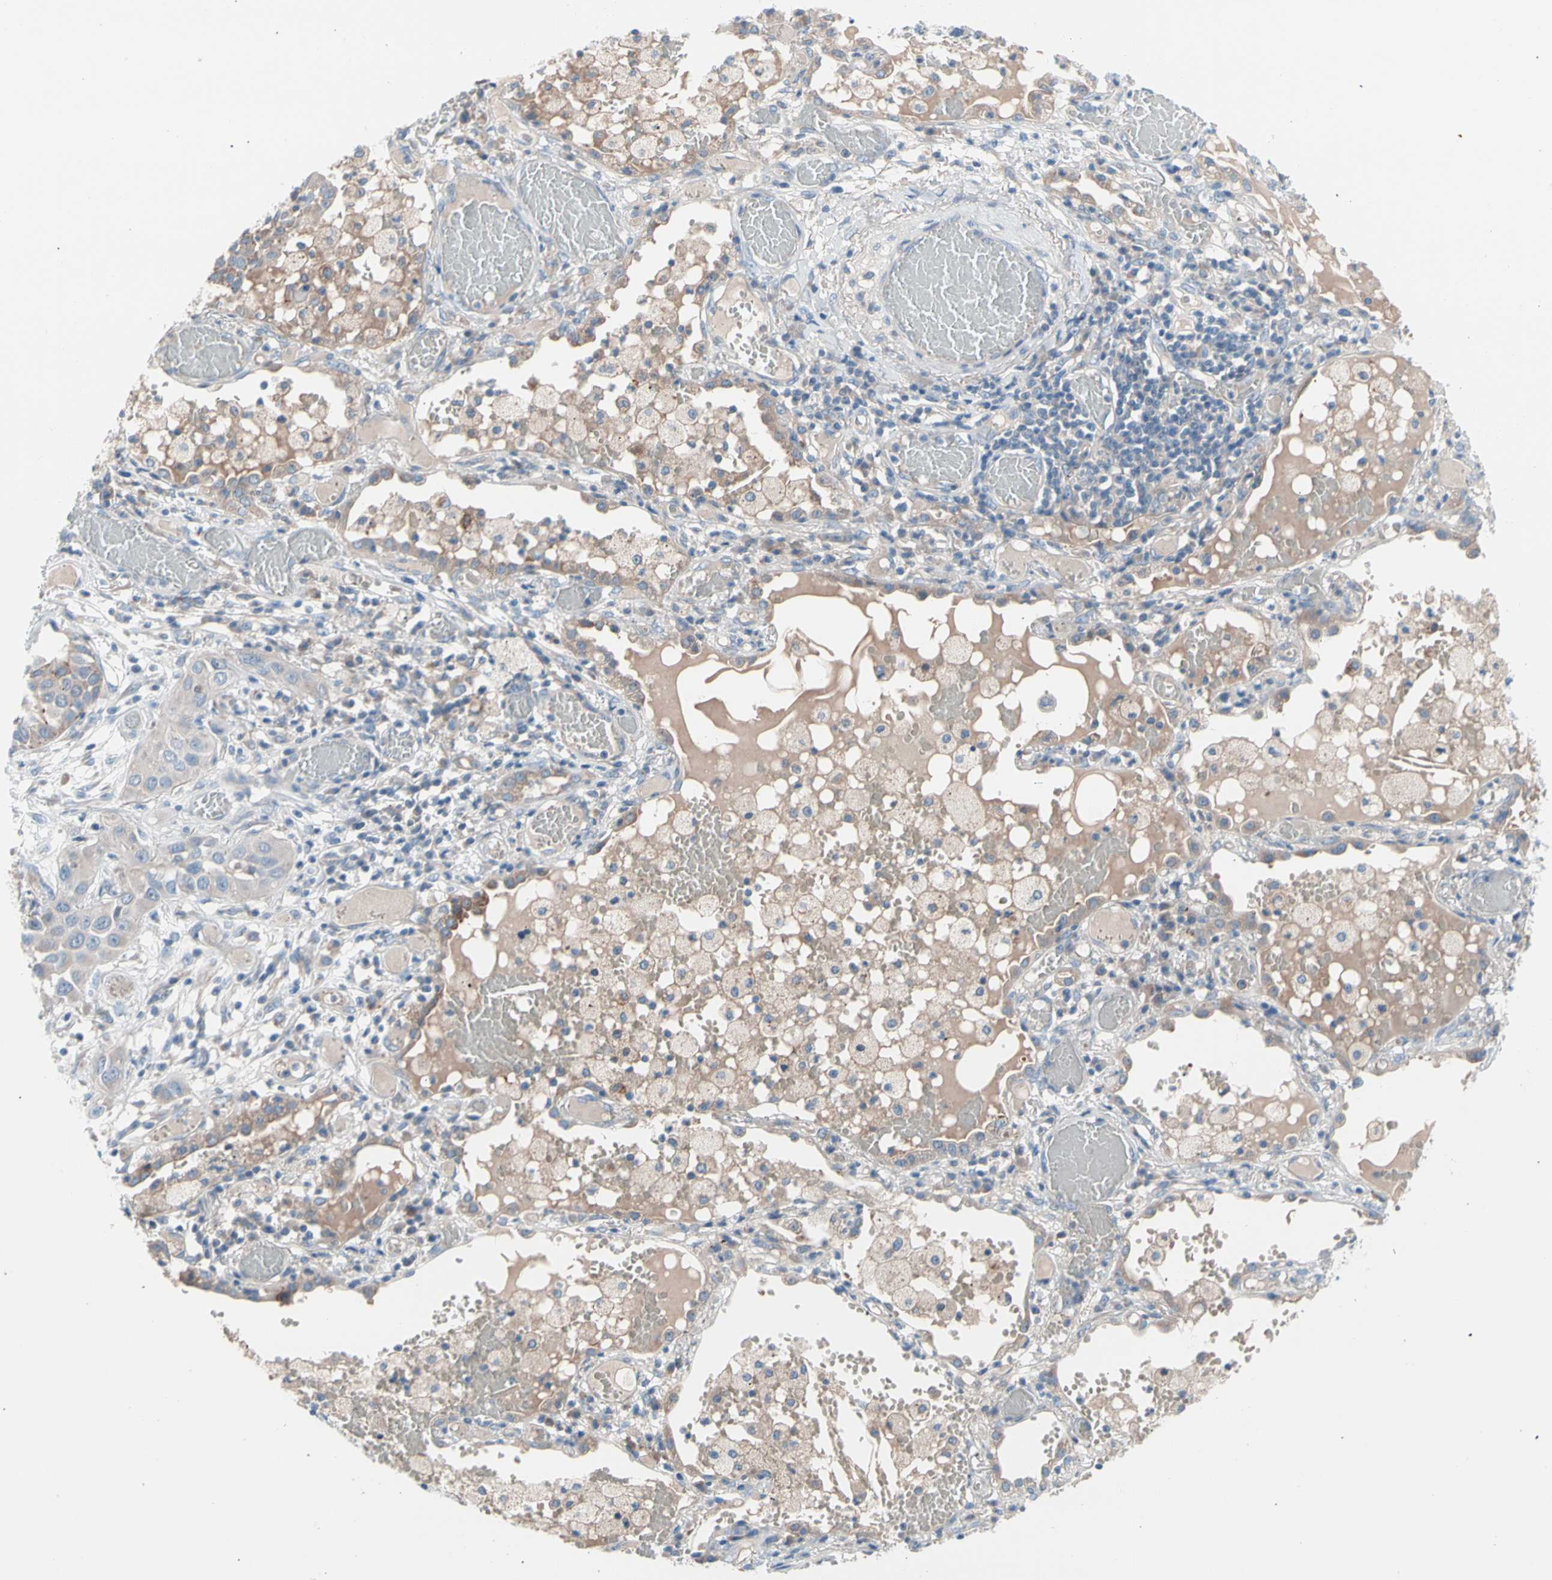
{"staining": {"intensity": "weak", "quantity": "25%-75%", "location": "cytoplasmic/membranous"}, "tissue": "lung cancer", "cell_type": "Tumor cells", "image_type": "cancer", "snomed": [{"axis": "morphology", "description": "Squamous cell carcinoma, NOS"}, {"axis": "topography", "description": "Lung"}], "caption": "The image reveals a brown stain indicating the presence of a protein in the cytoplasmic/membranous of tumor cells in lung cancer.", "gene": "CASQ1", "patient": {"sex": "male", "age": 71}}